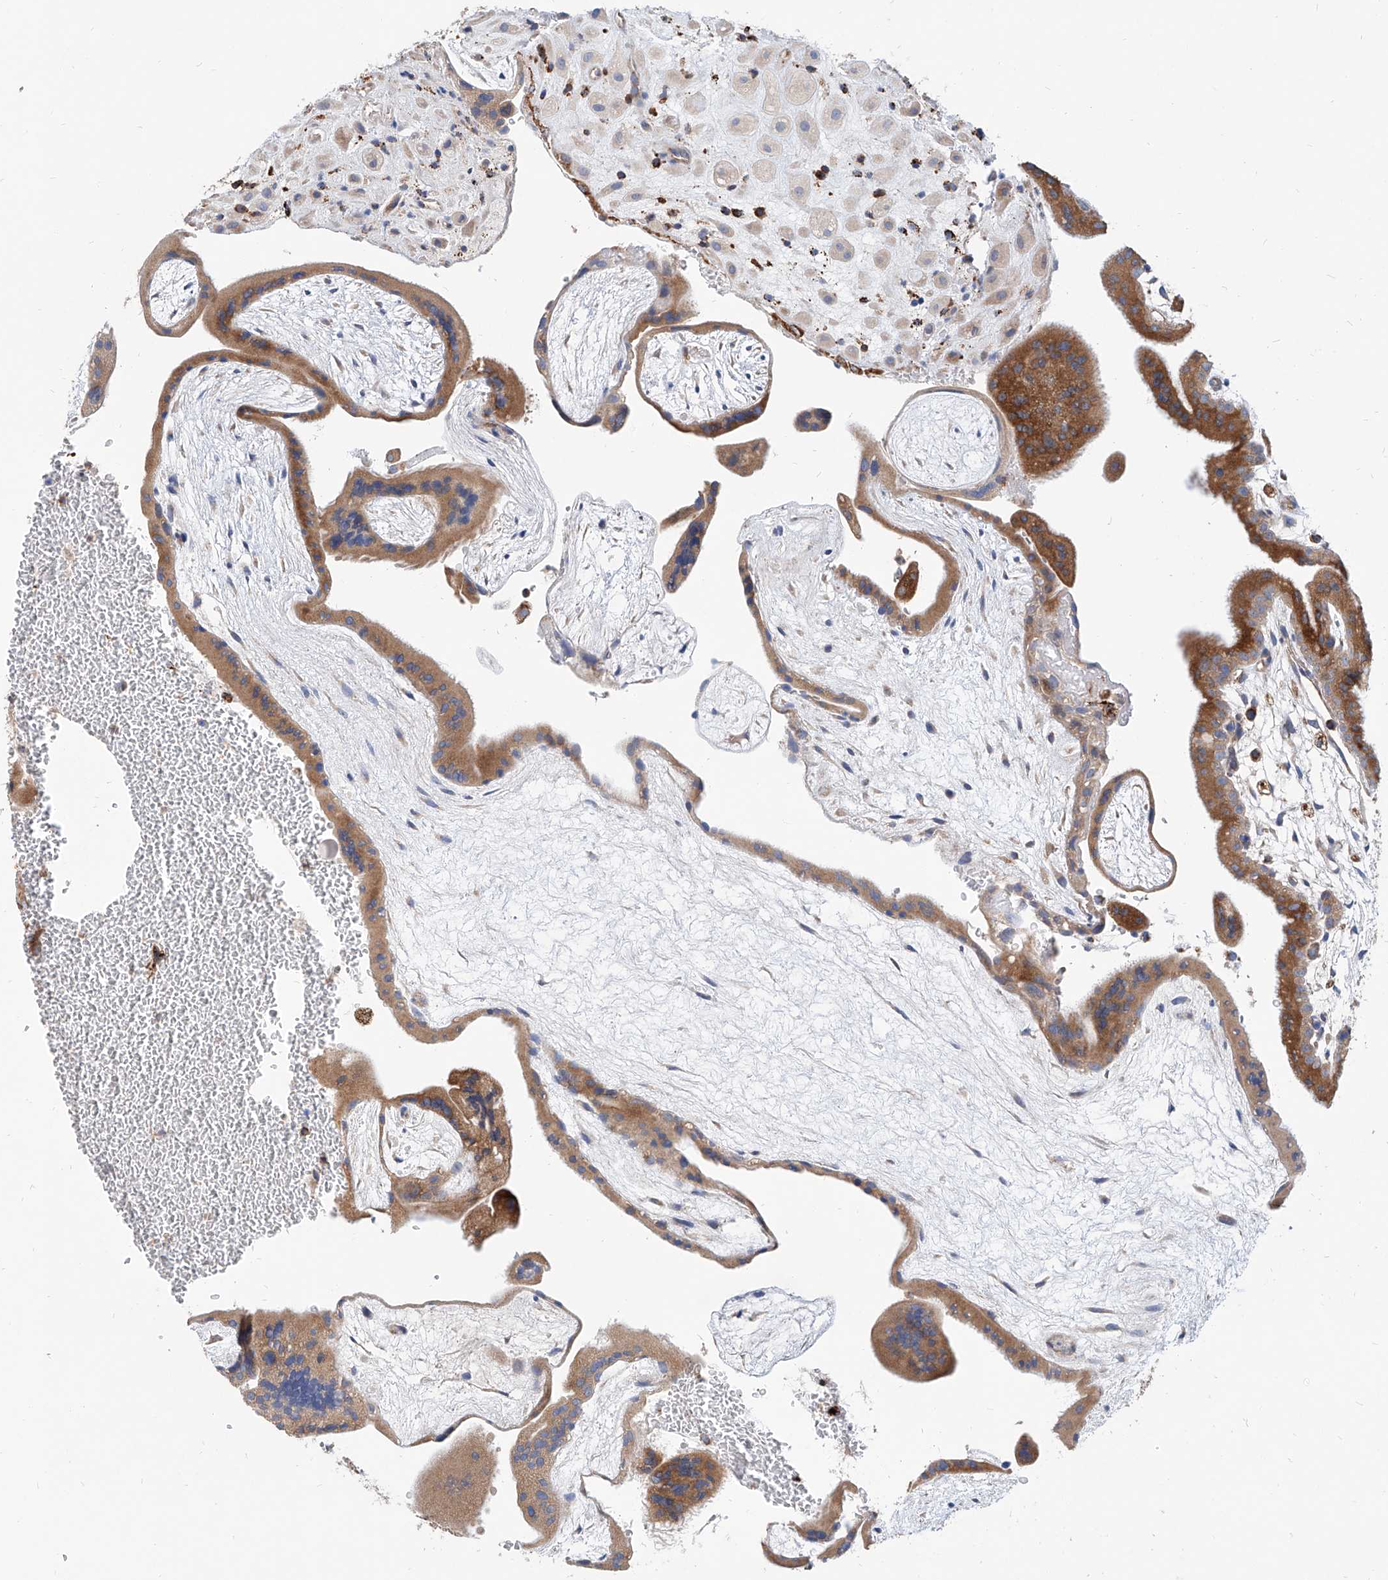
{"staining": {"intensity": "weak", "quantity": "25%-75%", "location": "cytoplasmic/membranous"}, "tissue": "placenta", "cell_type": "Decidual cells", "image_type": "normal", "snomed": [{"axis": "morphology", "description": "Normal tissue, NOS"}, {"axis": "topography", "description": "Placenta"}], "caption": "DAB (3,3'-diaminobenzidine) immunohistochemical staining of normal placenta displays weak cytoplasmic/membranous protein staining in about 25%-75% of decidual cells.", "gene": "CPNE5", "patient": {"sex": "female", "age": 35}}